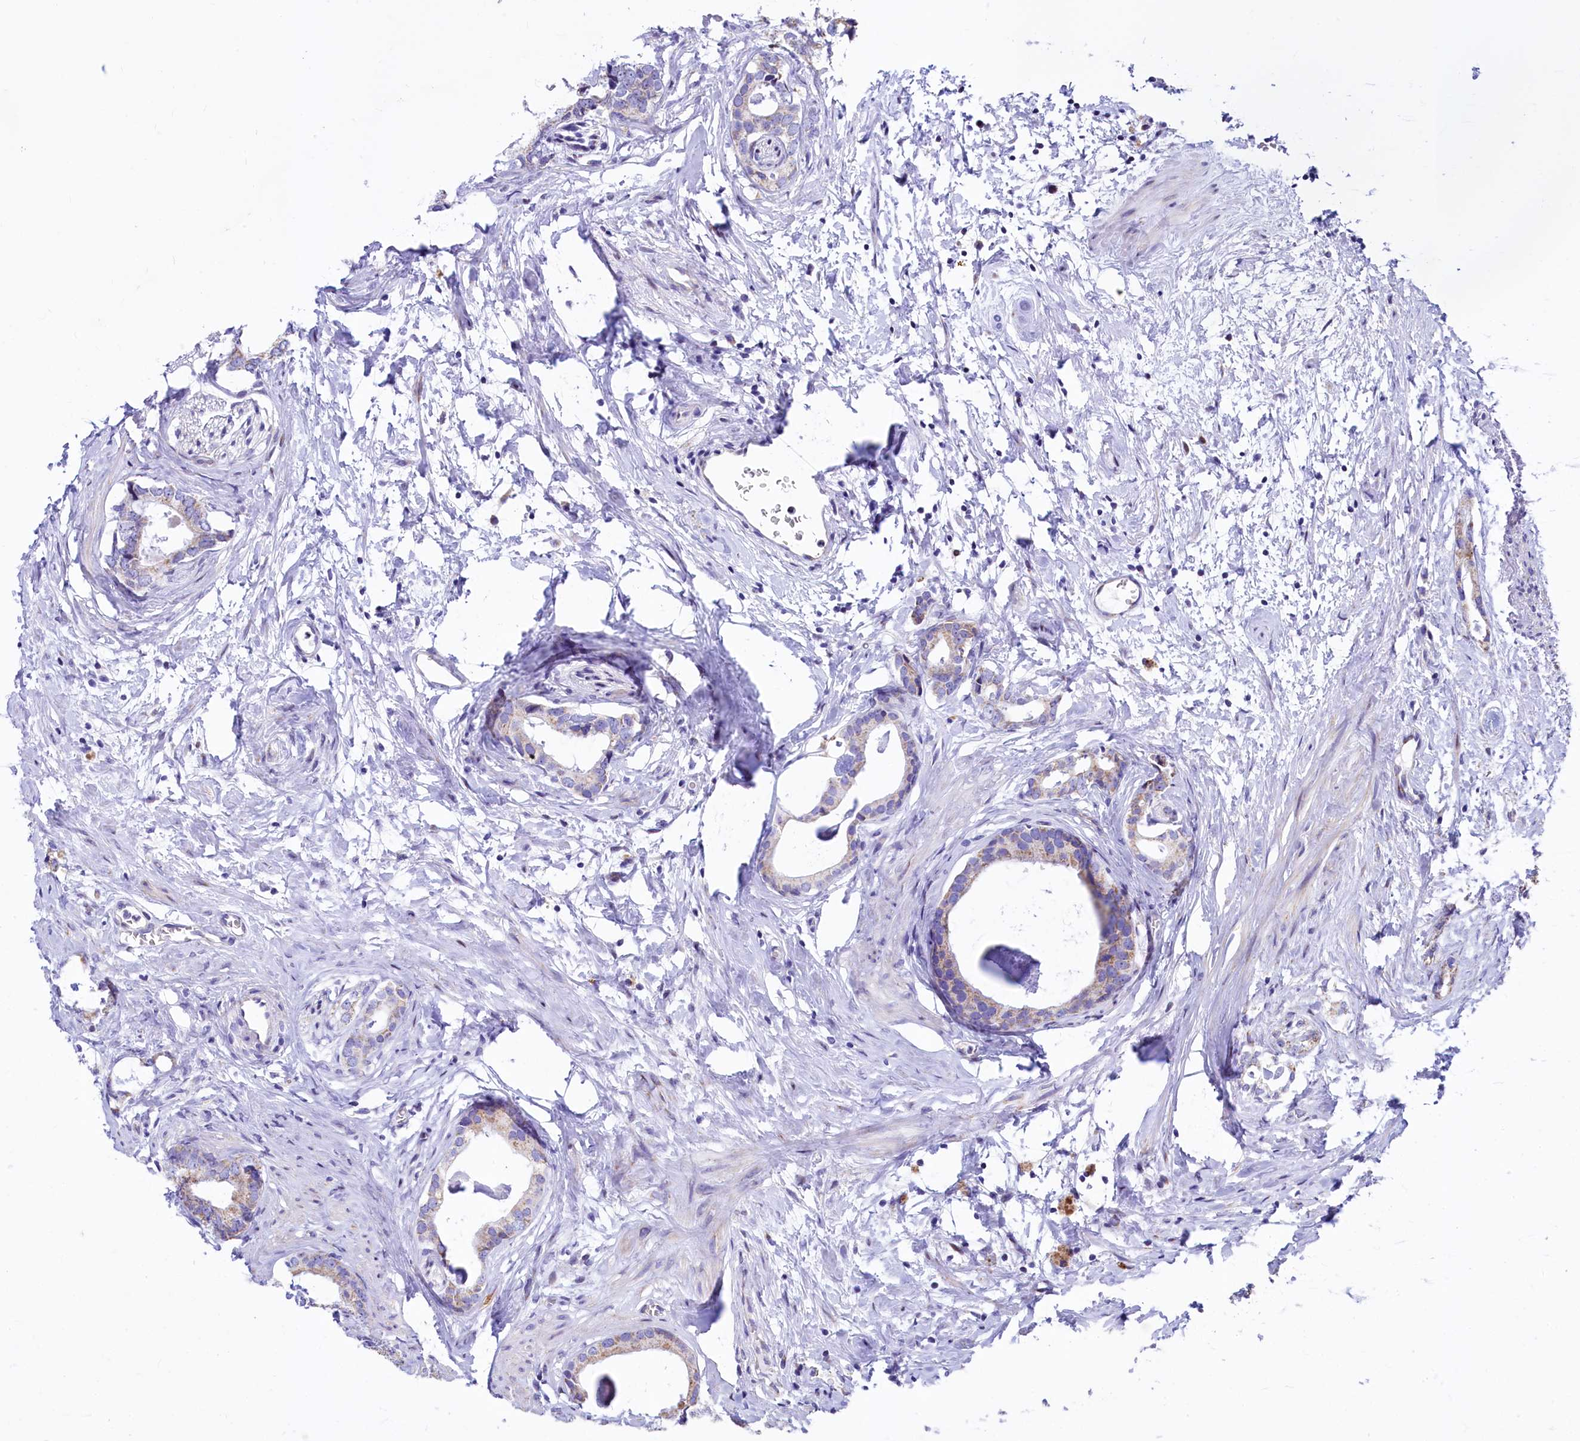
{"staining": {"intensity": "weak", "quantity": "<25%", "location": "cytoplasmic/membranous"}, "tissue": "prostate cancer", "cell_type": "Tumor cells", "image_type": "cancer", "snomed": [{"axis": "morphology", "description": "Adenocarcinoma, Low grade"}, {"axis": "topography", "description": "Prostate"}], "caption": "A micrograph of human low-grade adenocarcinoma (prostate) is negative for staining in tumor cells.", "gene": "VWCE", "patient": {"sex": "male", "age": 63}}